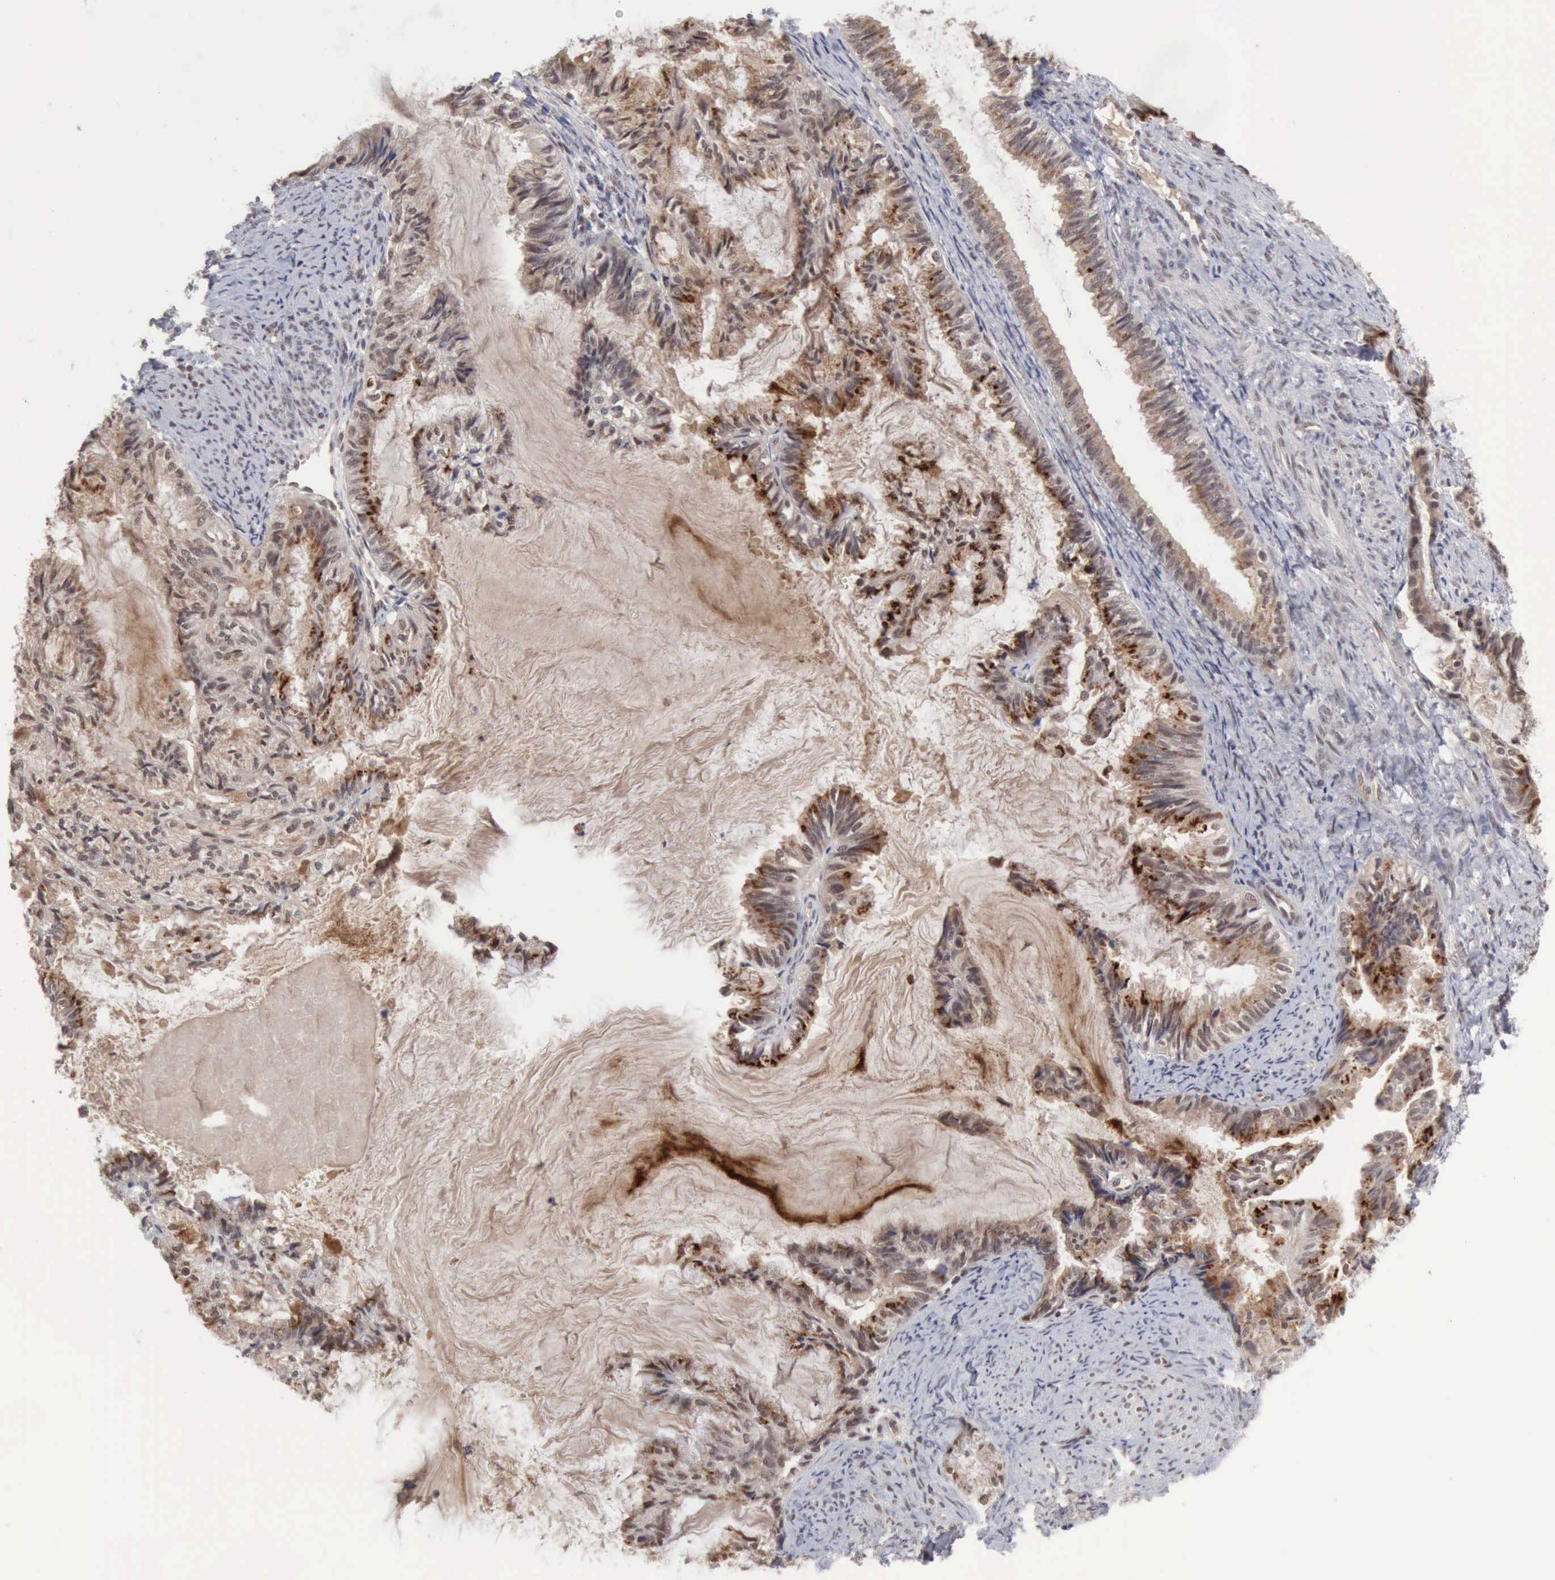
{"staining": {"intensity": "moderate", "quantity": "25%-75%", "location": "cytoplasmic/membranous,nuclear"}, "tissue": "endometrial cancer", "cell_type": "Tumor cells", "image_type": "cancer", "snomed": [{"axis": "morphology", "description": "Adenocarcinoma, NOS"}, {"axis": "topography", "description": "Endometrium"}], "caption": "Human adenocarcinoma (endometrial) stained with a brown dye reveals moderate cytoplasmic/membranous and nuclear positive expression in approximately 25%-75% of tumor cells.", "gene": "CDKN2A", "patient": {"sex": "female", "age": 86}}